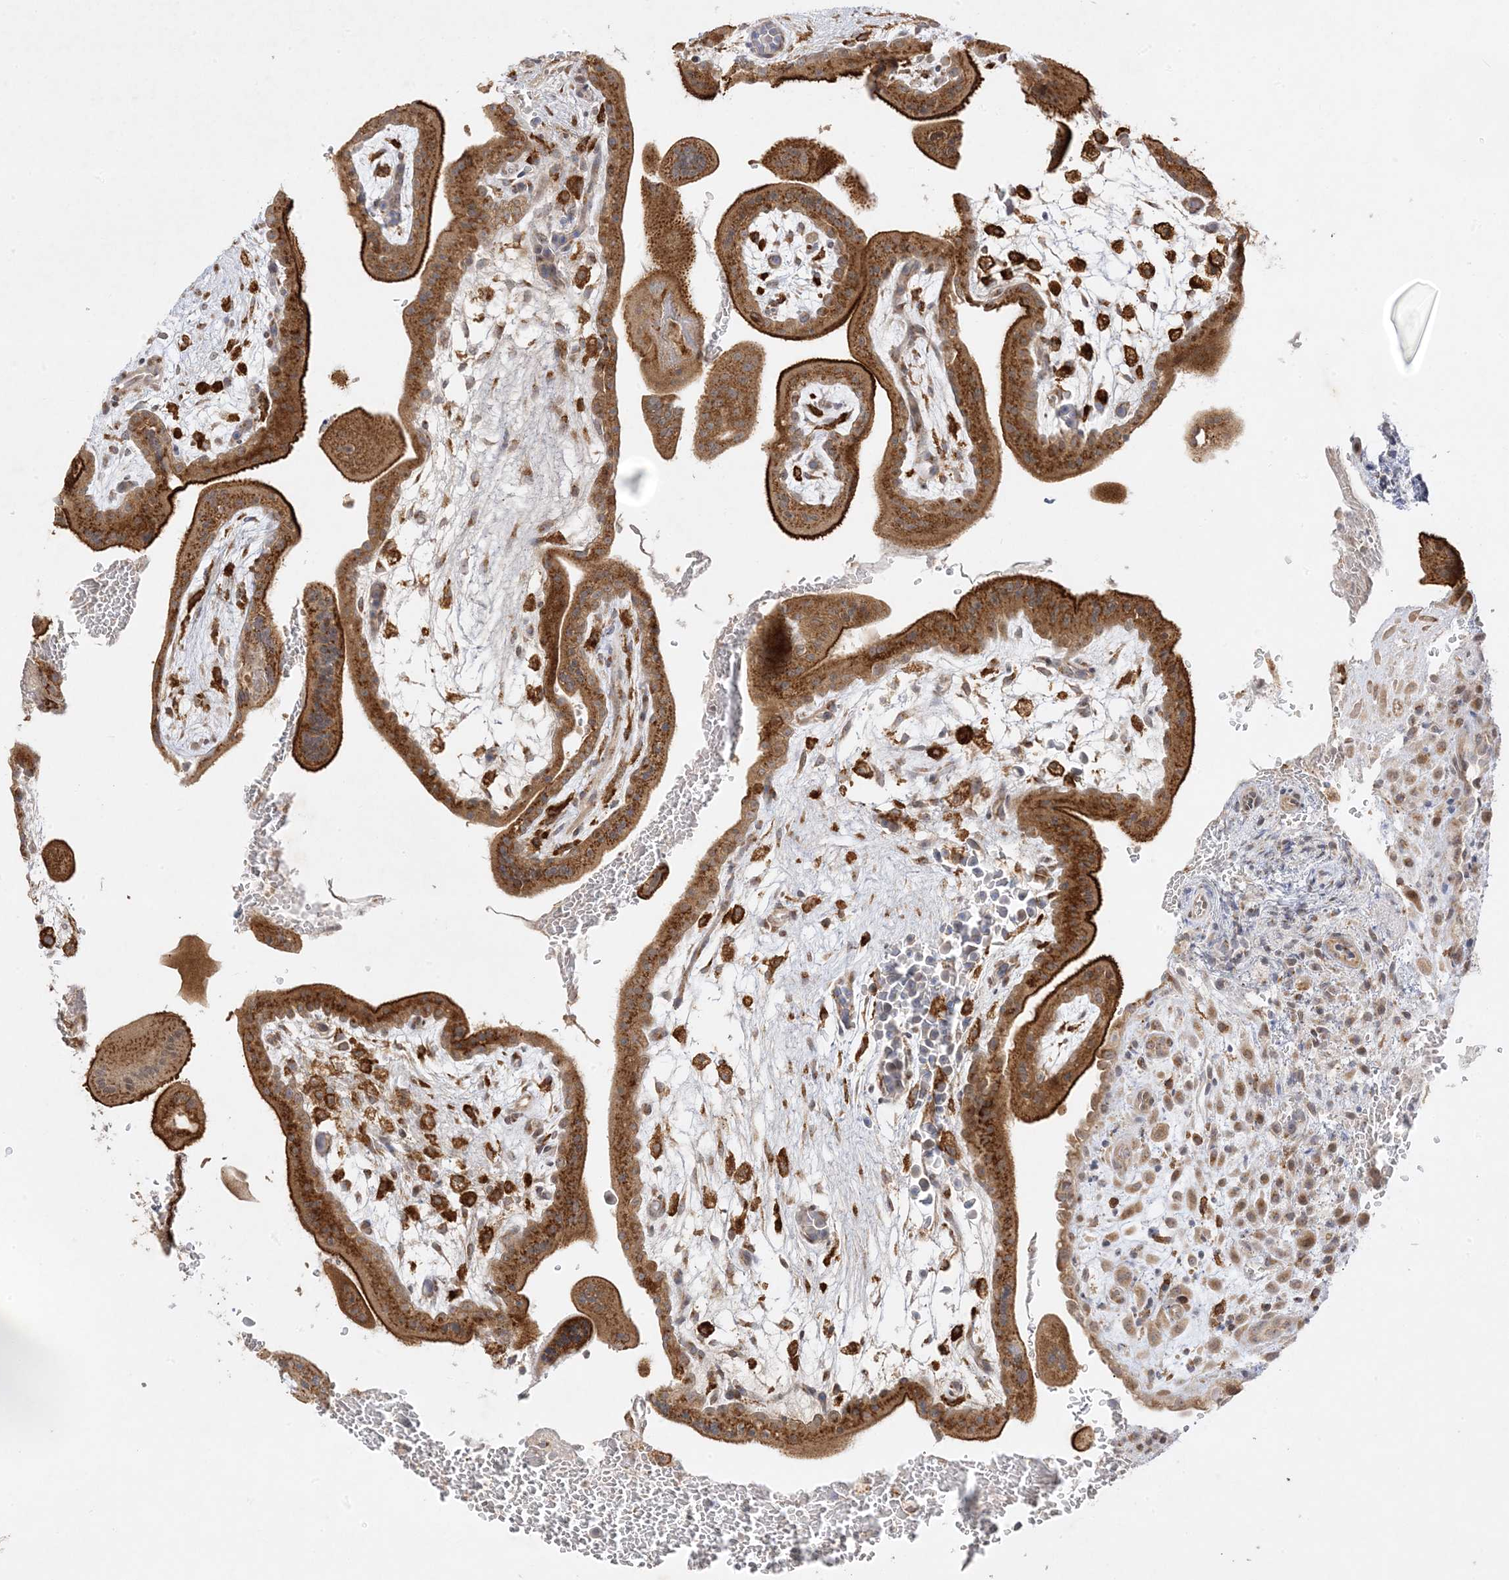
{"staining": {"intensity": "moderate", "quantity": ">75%", "location": "cytoplasmic/membranous,nuclear"}, "tissue": "placenta", "cell_type": "Decidual cells", "image_type": "normal", "snomed": [{"axis": "morphology", "description": "Normal tissue, NOS"}, {"axis": "topography", "description": "Placenta"}], "caption": "The micrograph shows staining of unremarkable placenta, revealing moderate cytoplasmic/membranous,nuclear protein expression (brown color) within decidual cells. (DAB (3,3'-diaminobenzidine) IHC, brown staining for protein, blue staining for nuclei).", "gene": "C2CD2", "patient": {"sex": "female", "age": 35}}